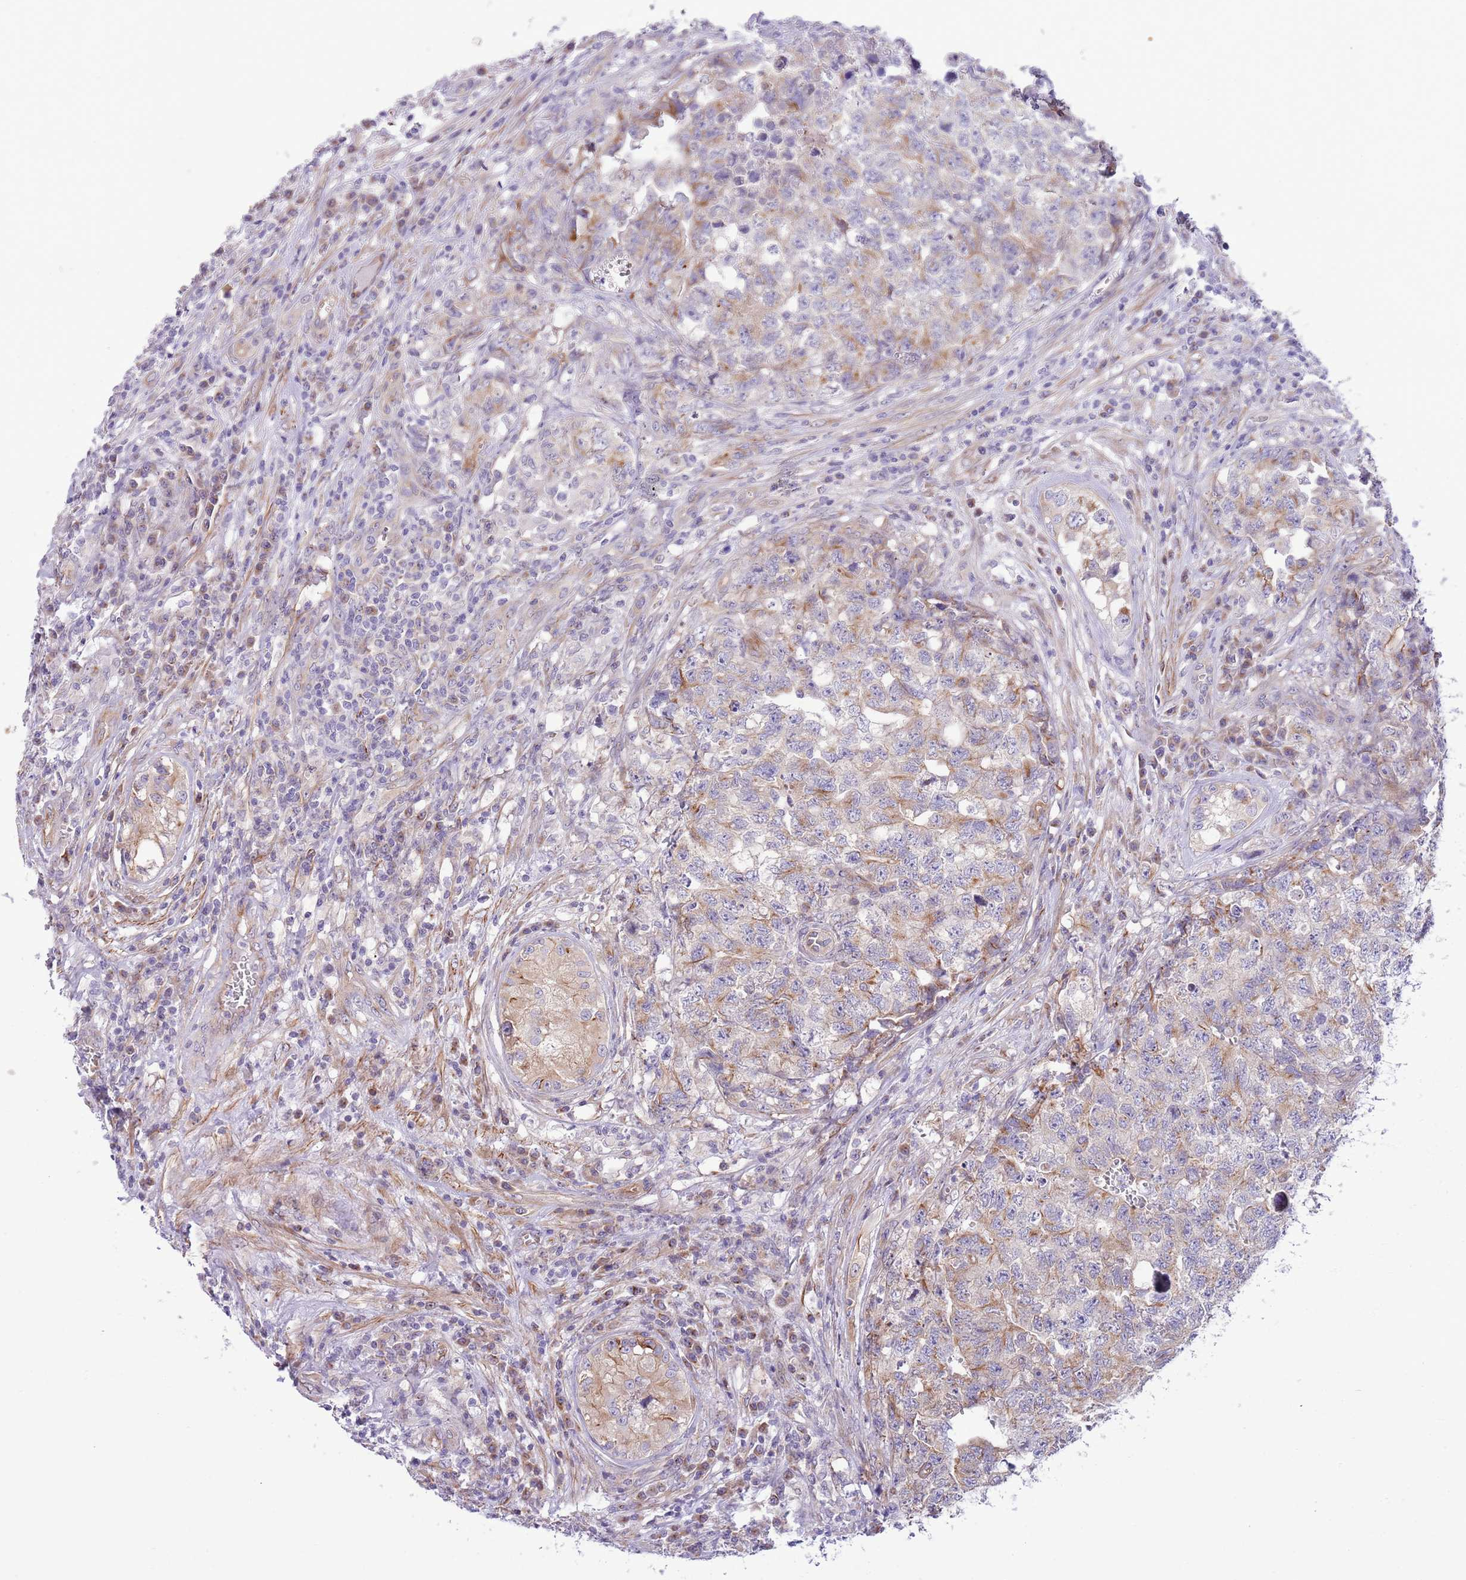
{"staining": {"intensity": "moderate", "quantity": "25%-75%", "location": "cytoplasmic/membranous"}, "tissue": "testis cancer", "cell_type": "Tumor cells", "image_type": "cancer", "snomed": [{"axis": "morphology", "description": "Carcinoma, Embryonal, NOS"}, {"axis": "topography", "description": "Testis"}], "caption": "Moderate cytoplasmic/membranous protein expression is appreciated in about 25%-75% of tumor cells in embryonal carcinoma (testis).", "gene": "ZC4H2", "patient": {"sex": "male", "age": 31}}